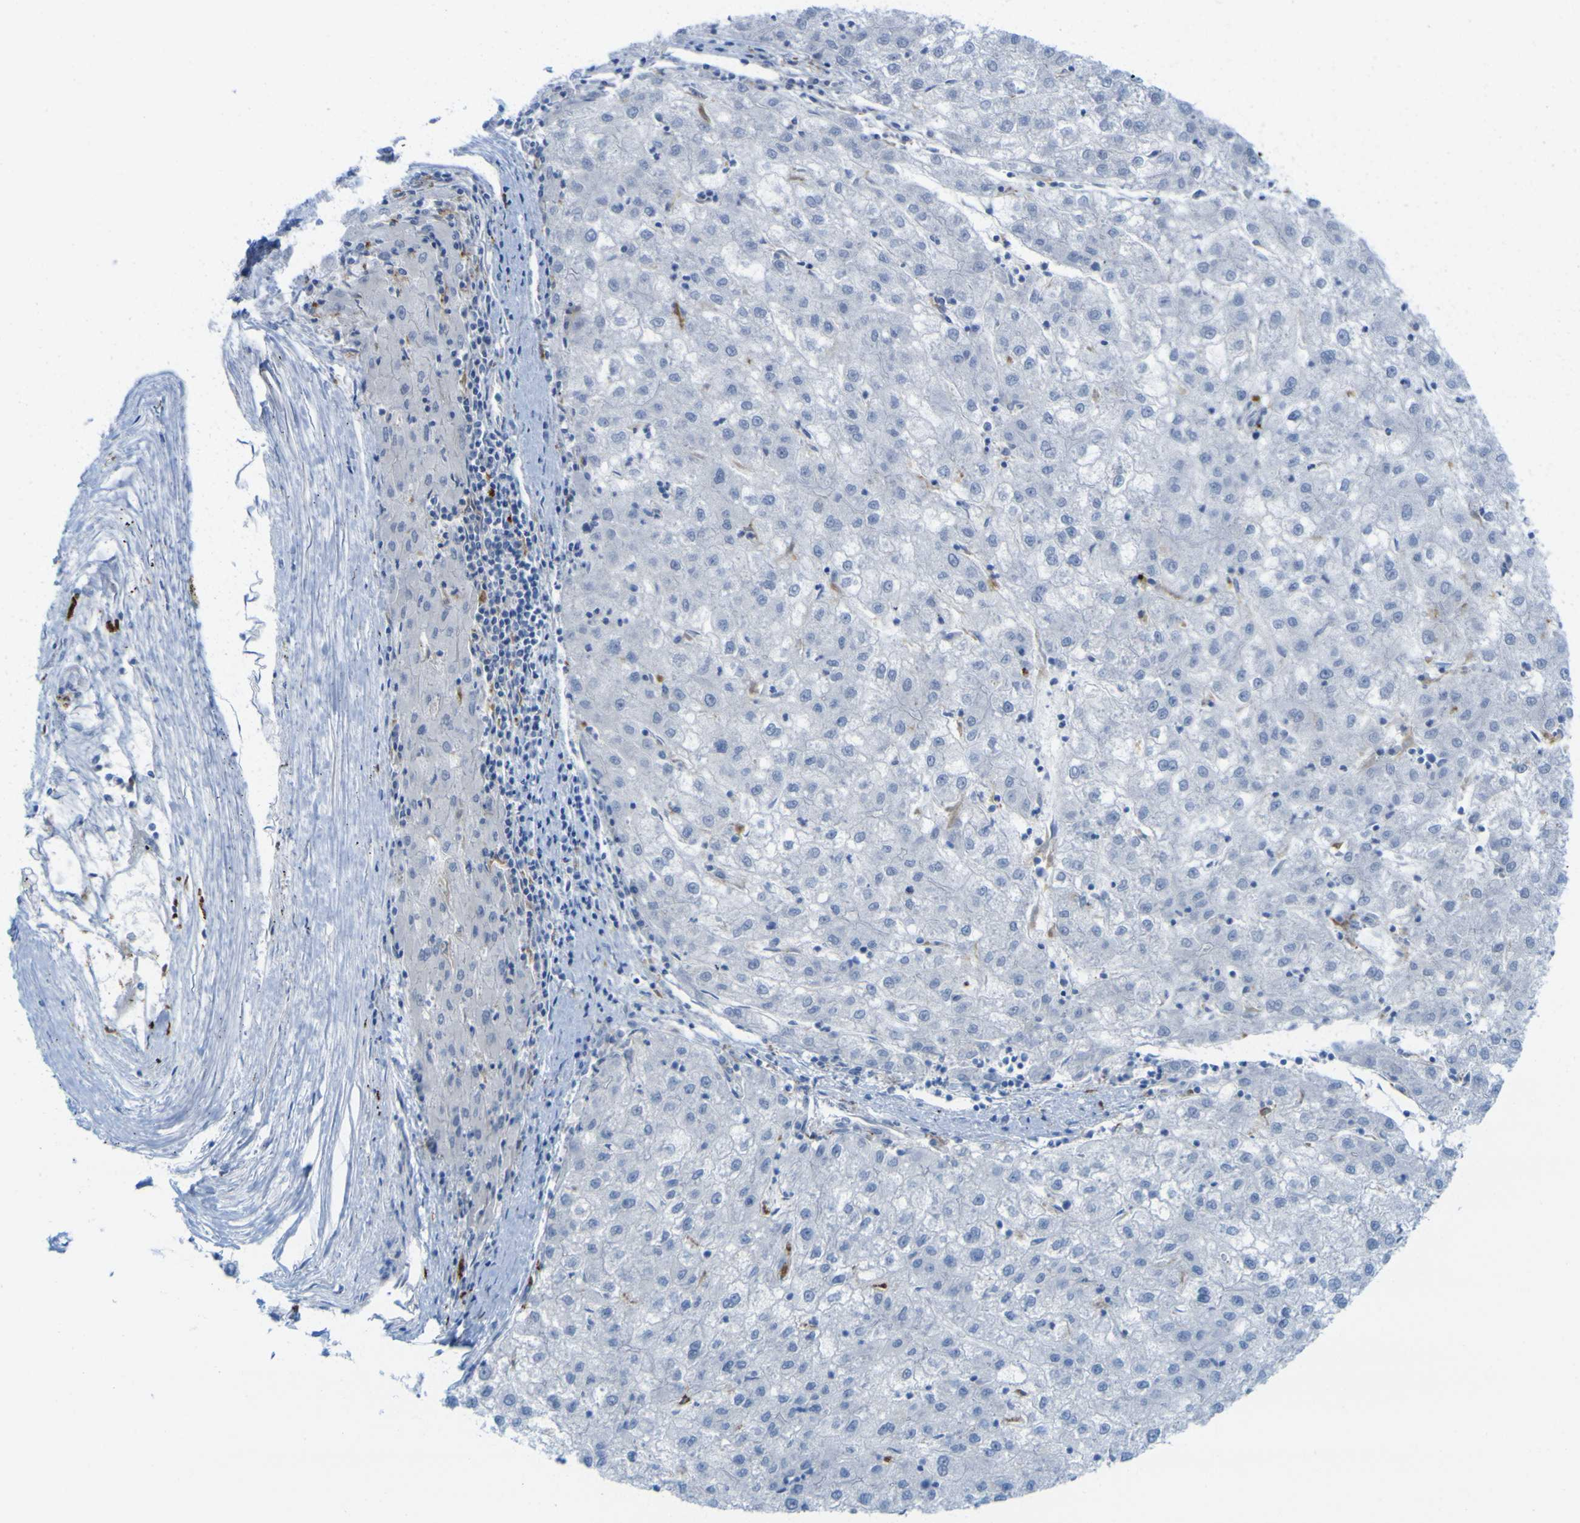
{"staining": {"intensity": "negative", "quantity": "none", "location": "none"}, "tissue": "liver cancer", "cell_type": "Tumor cells", "image_type": "cancer", "snomed": [{"axis": "morphology", "description": "Carcinoma, Hepatocellular, NOS"}, {"axis": "topography", "description": "Liver"}], "caption": "Immunohistochemistry (IHC) of liver hepatocellular carcinoma exhibits no expression in tumor cells.", "gene": "PLD3", "patient": {"sex": "male", "age": 72}}